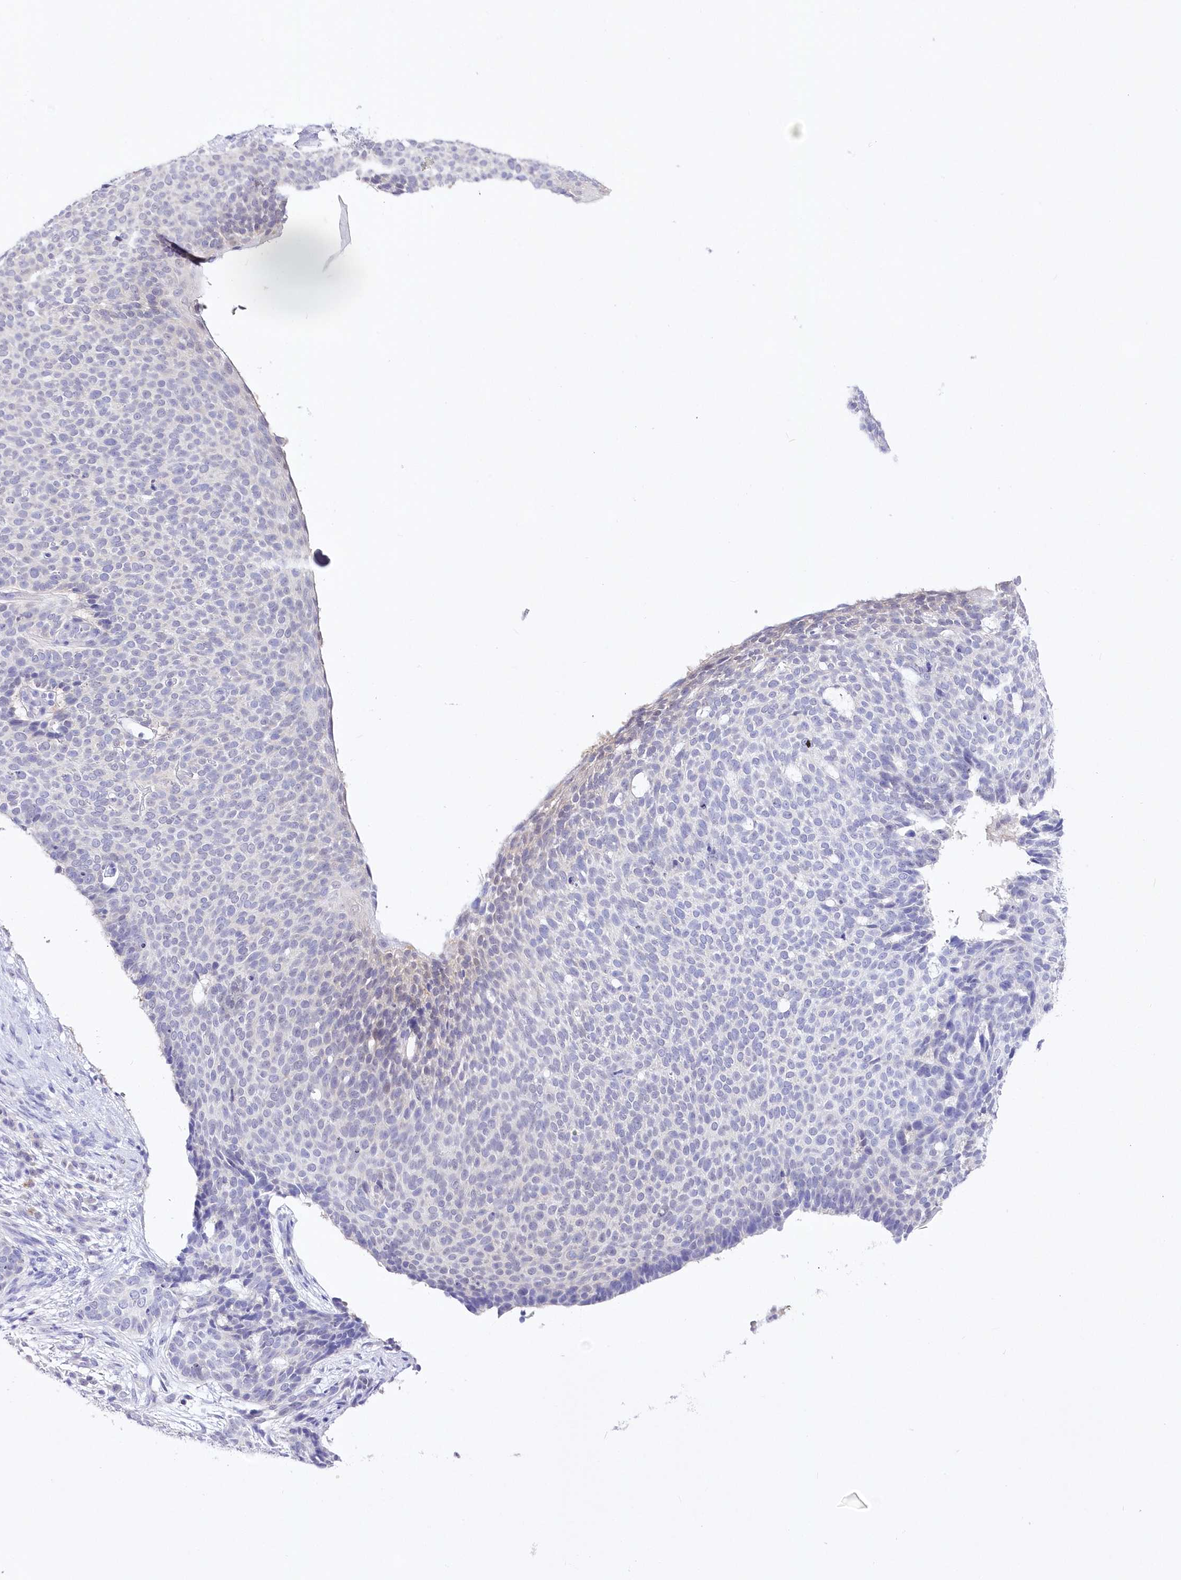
{"staining": {"intensity": "negative", "quantity": "none", "location": "none"}, "tissue": "skin cancer", "cell_type": "Tumor cells", "image_type": "cancer", "snomed": [{"axis": "morphology", "description": "Normal tissue, NOS"}, {"axis": "morphology", "description": "Basal cell carcinoma"}, {"axis": "topography", "description": "Skin"}], "caption": "Tumor cells are negative for protein expression in human skin cancer (basal cell carcinoma). The staining was performed using DAB (3,3'-diaminobenzidine) to visualize the protein expression in brown, while the nuclei were stained in blue with hematoxylin (Magnification: 20x).", "gene": "UBA6", "patient": {"sex": "male", "age": 50}}